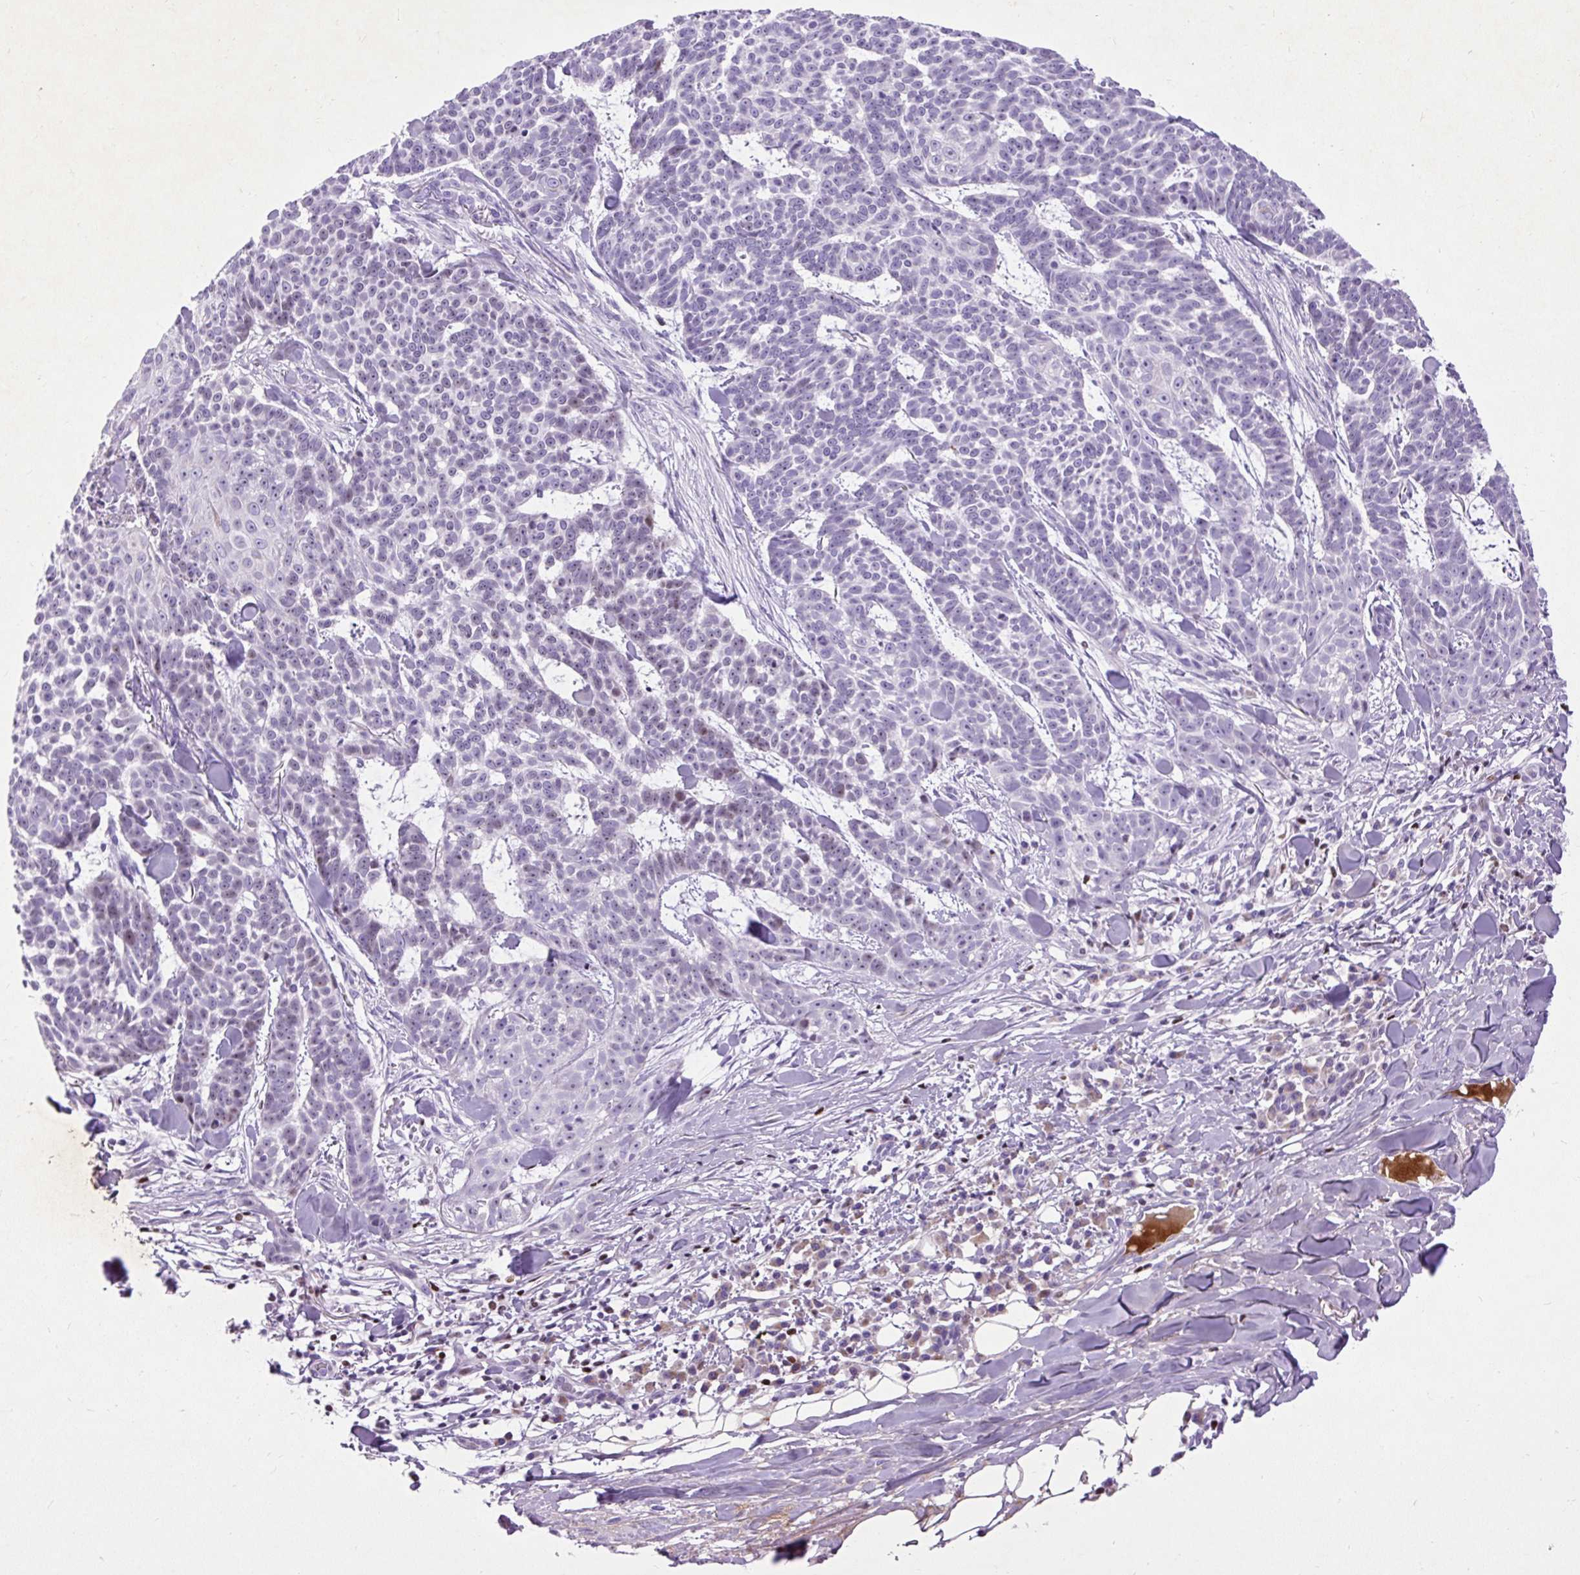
{"staining": {"intensity": "weak", "quantity": "25%-75%", "location": "nuclear"}, "tissue": "skin cancer", "cell_type": "Tumor cells", "image_type": "cancer", "snomed": [{"axis": "morphology", "description": "Basal cell carcinoma"}, {"axis": "topography", "description": "Skin"}], "caption": "Immunohistochemistry of human skin cancer (basal cell carcinoma) shows low levels of weak nuclear staining in about 25%-75% of tumor cells.", "gene": "SPC24", "patient": {"sex": "female", "age": 93}}